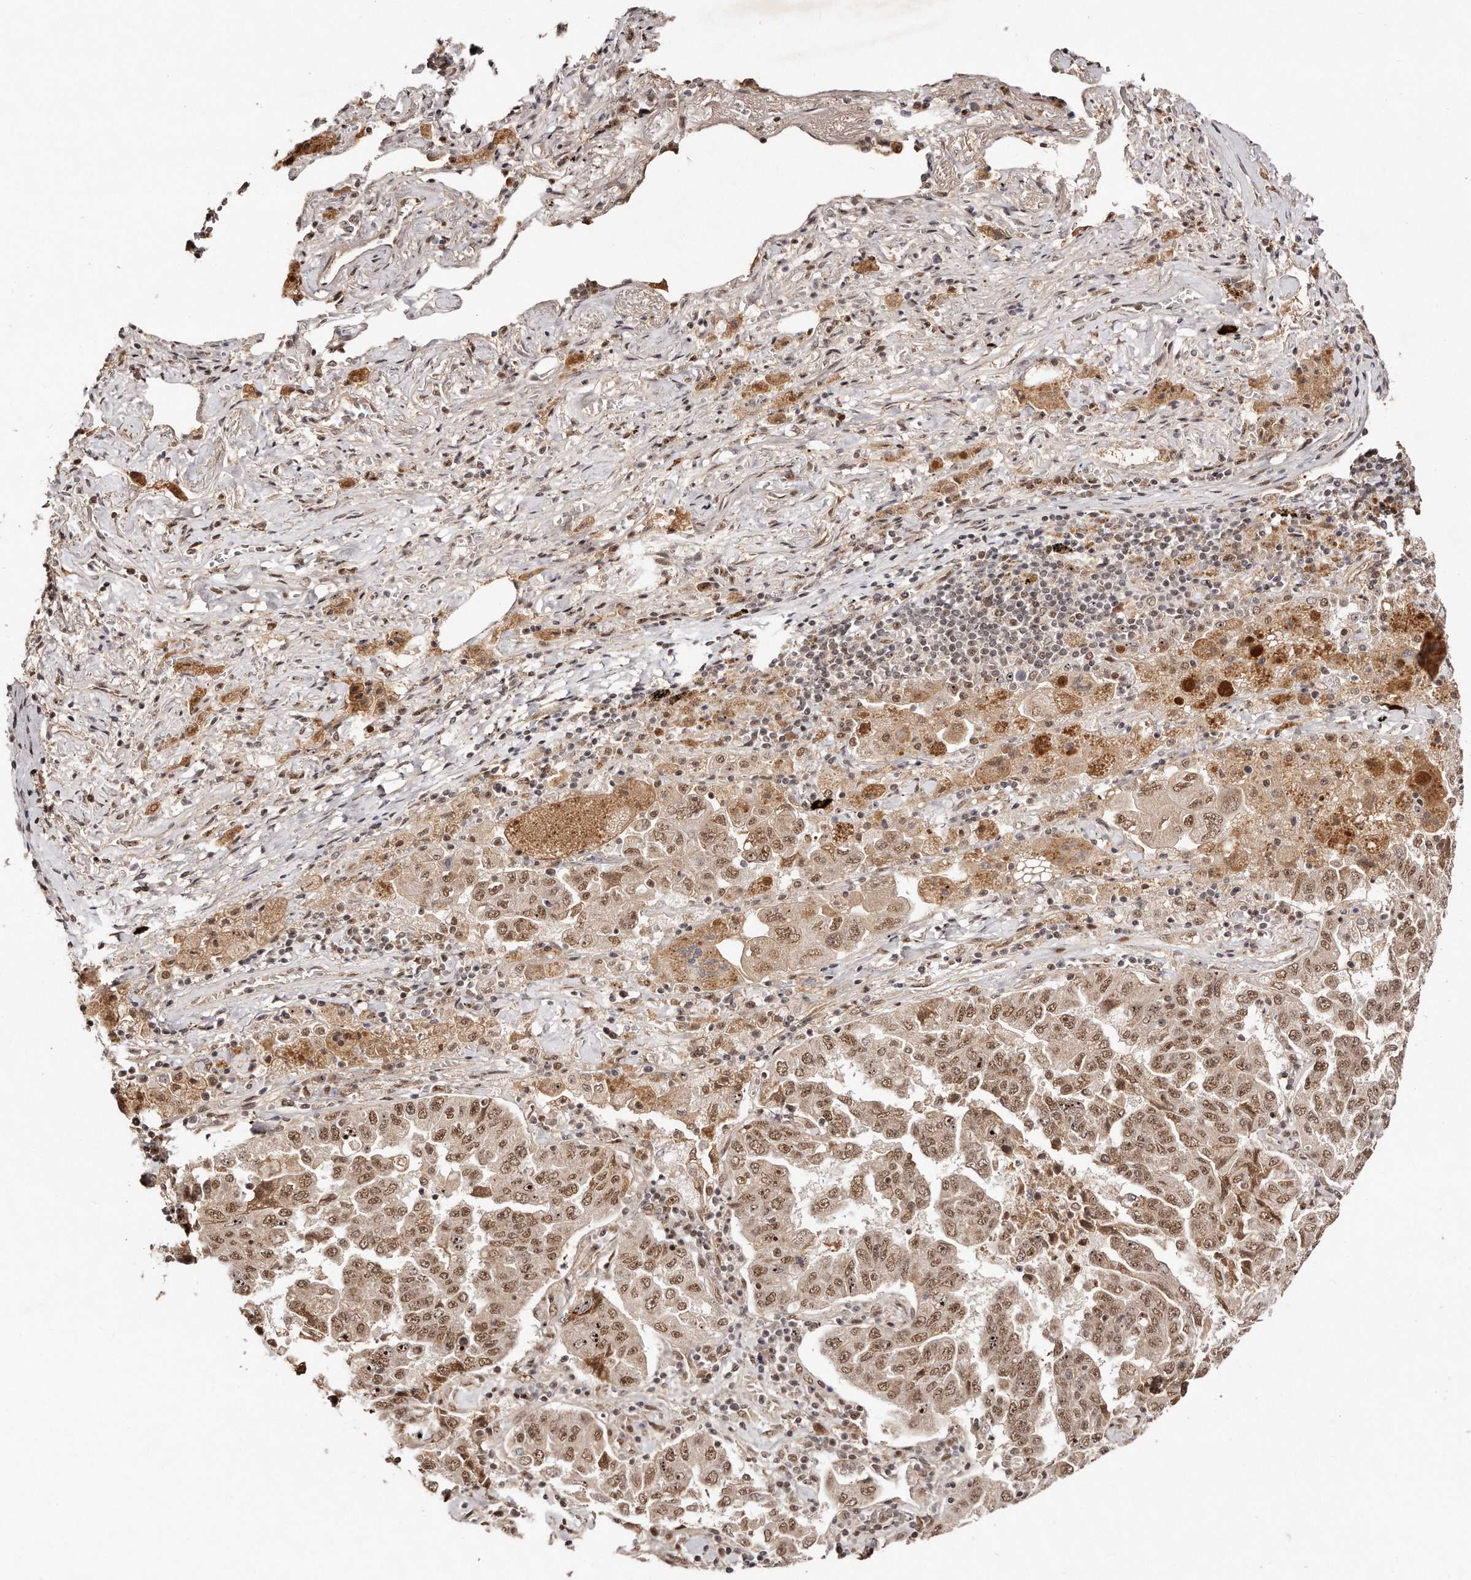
{"staining": {"intensity": "moderate", "quantity": ">75%", "location": "nuclear"}, "tissue": "lung cancer", "cell_type": "Tumor cells", "image_type": "cancer", "snomed": [{"axis": "morphology", "description": "Adenocarcinoma, NOS"}, {"axis": "topography", "description": "Lung"}], "caption": "Lung cancer (adenocarcinoma) stained with a brown dye shows moderate nuclear positive expression in about >75% of tumor cells.", "gene": "SOX4", "patient": {"sex": "female", "age": 51}}